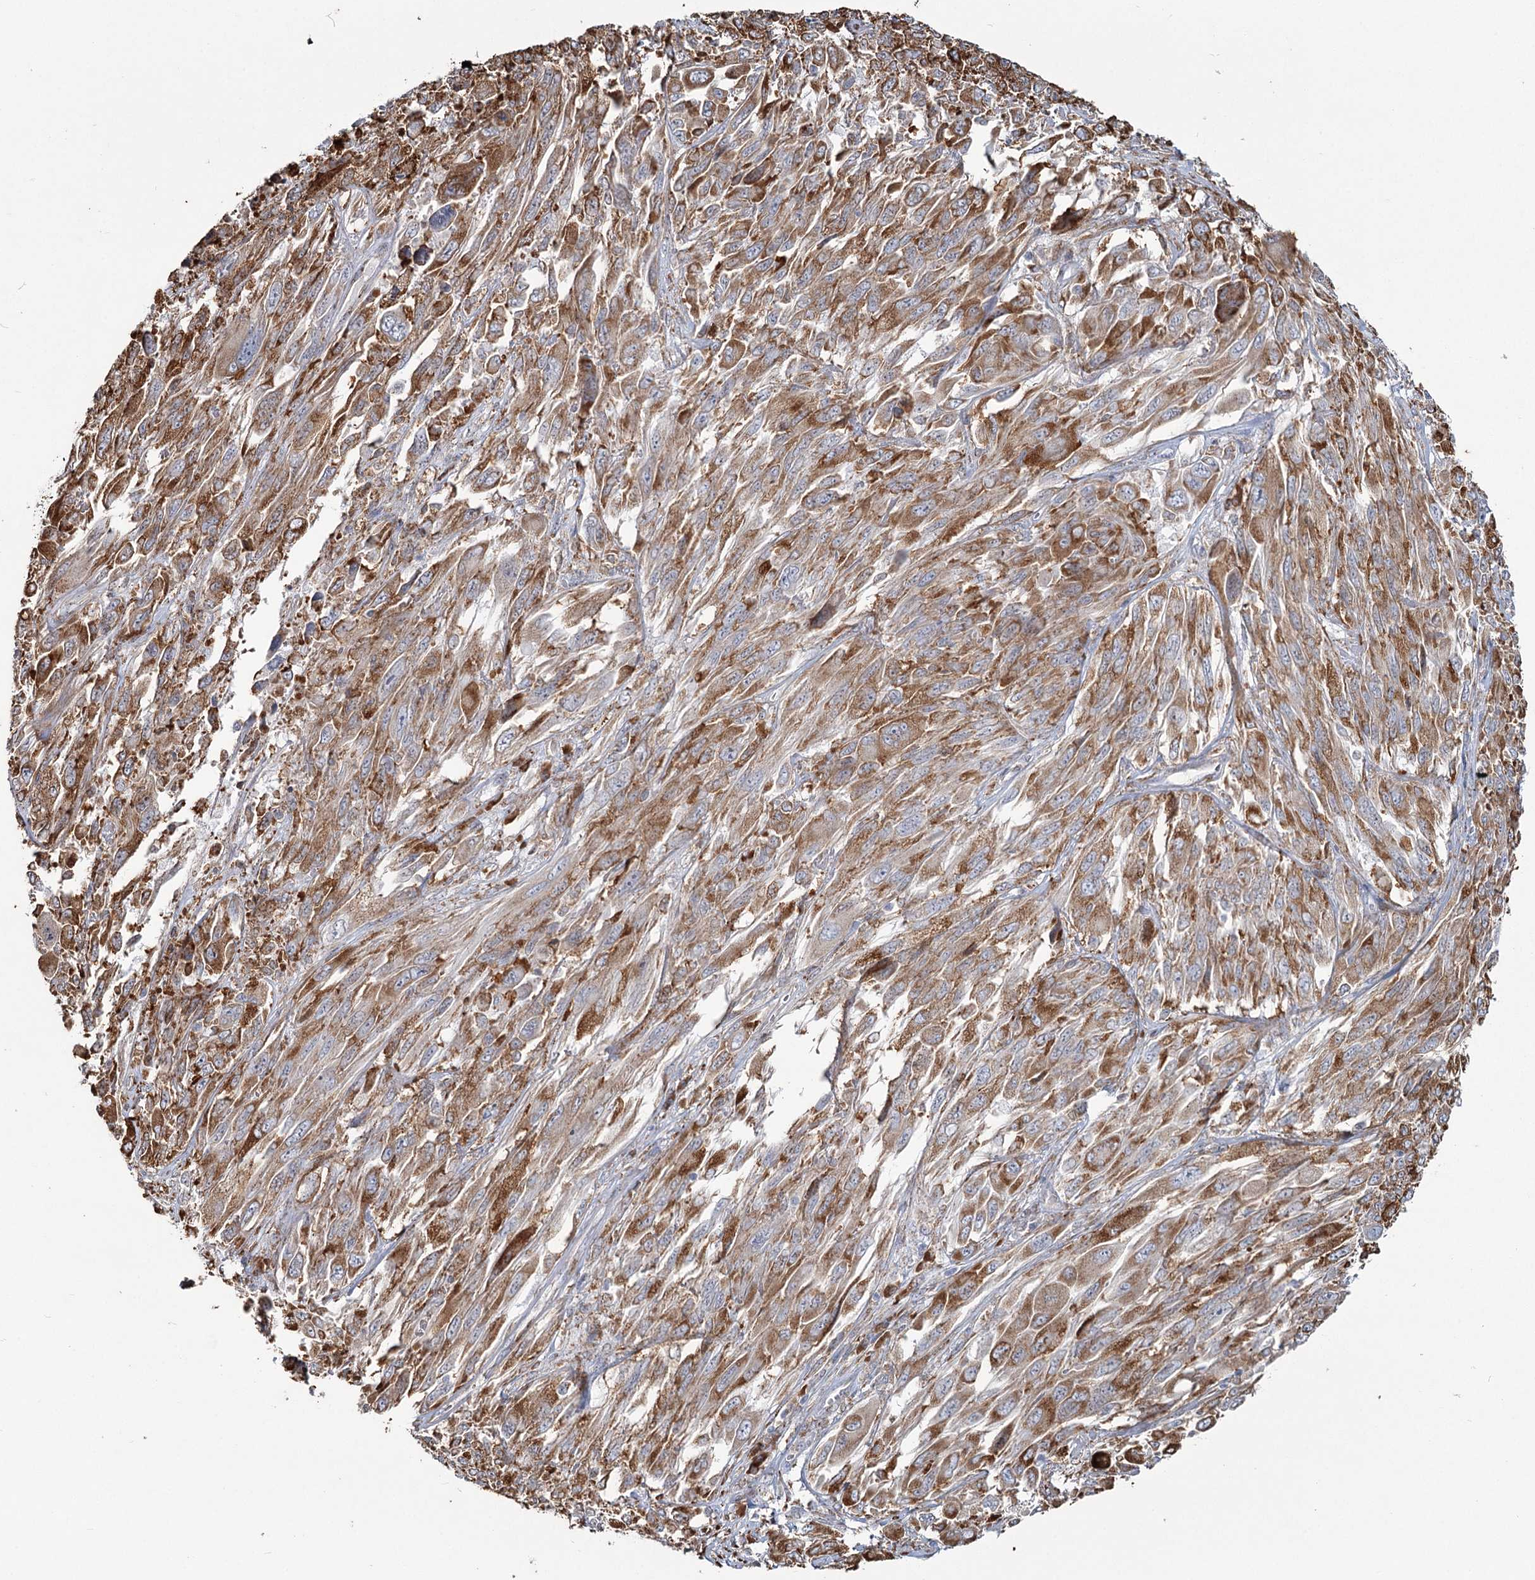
{"staining": {"intensity": "moderate", "quantity": ">75%", "location": "cytoplasmic/membranous"}, "tissue": "melanoma", "cell_type": "Tumor cells", "image_type": "cancer", "snomed": [{"axis": "morphology", "description": "Malignant melanoma, NOS"}, {"axis": "topography", "description": "Skin"}], "caption": "Protein staining of melanoma tissue exhibits moderate cytoplasmic/membranous staining in approximately >75% of tumor cells. (IHC, brightfield microscopy, high magnification).", "gene": "ZCCHC9", "patient": {"sex": "female", "age": 91}}